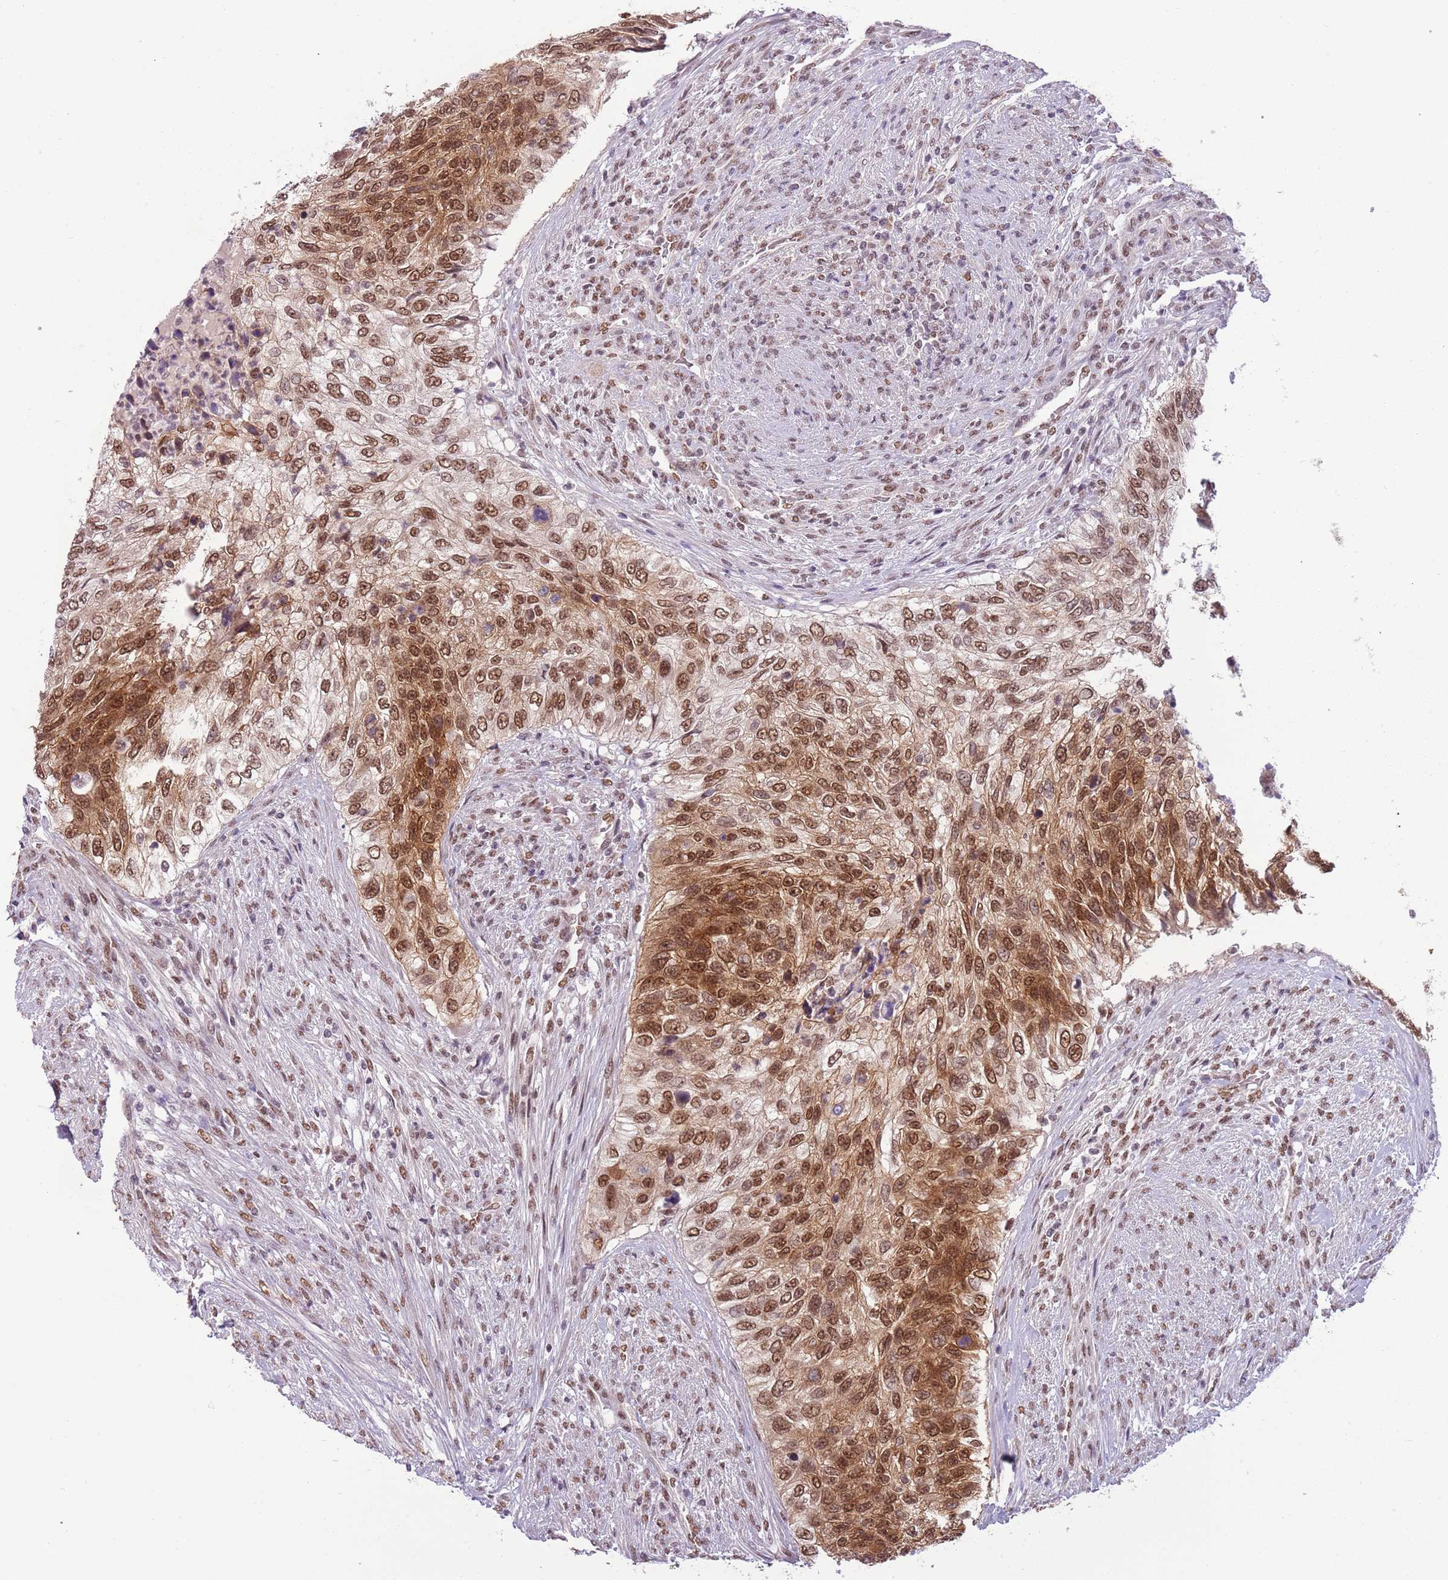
{"staining": {"intensity": "moderate", "quantity": ">75%", "location": "cytoplasmic/membranous,nuclear"}, "tissue": "urothelial cancer", "cell_type": "Tumor cells", "image_type": "cancer", "snomed": [{"axis": "morphology", "description": "Urothelial carcinoma, High grade"}, {"axis": "topography", "description": "Urinary bladder"}], "caption": "DAB immunohistochemical staining of high-grade urothelial carcinoma shows moderate cytoplasmic/membranous and nuclear protein staining in approximately >75% of tumor cells.", "gene": "FAM120AOS", "patient": {"sex": "female", "age": 60}}